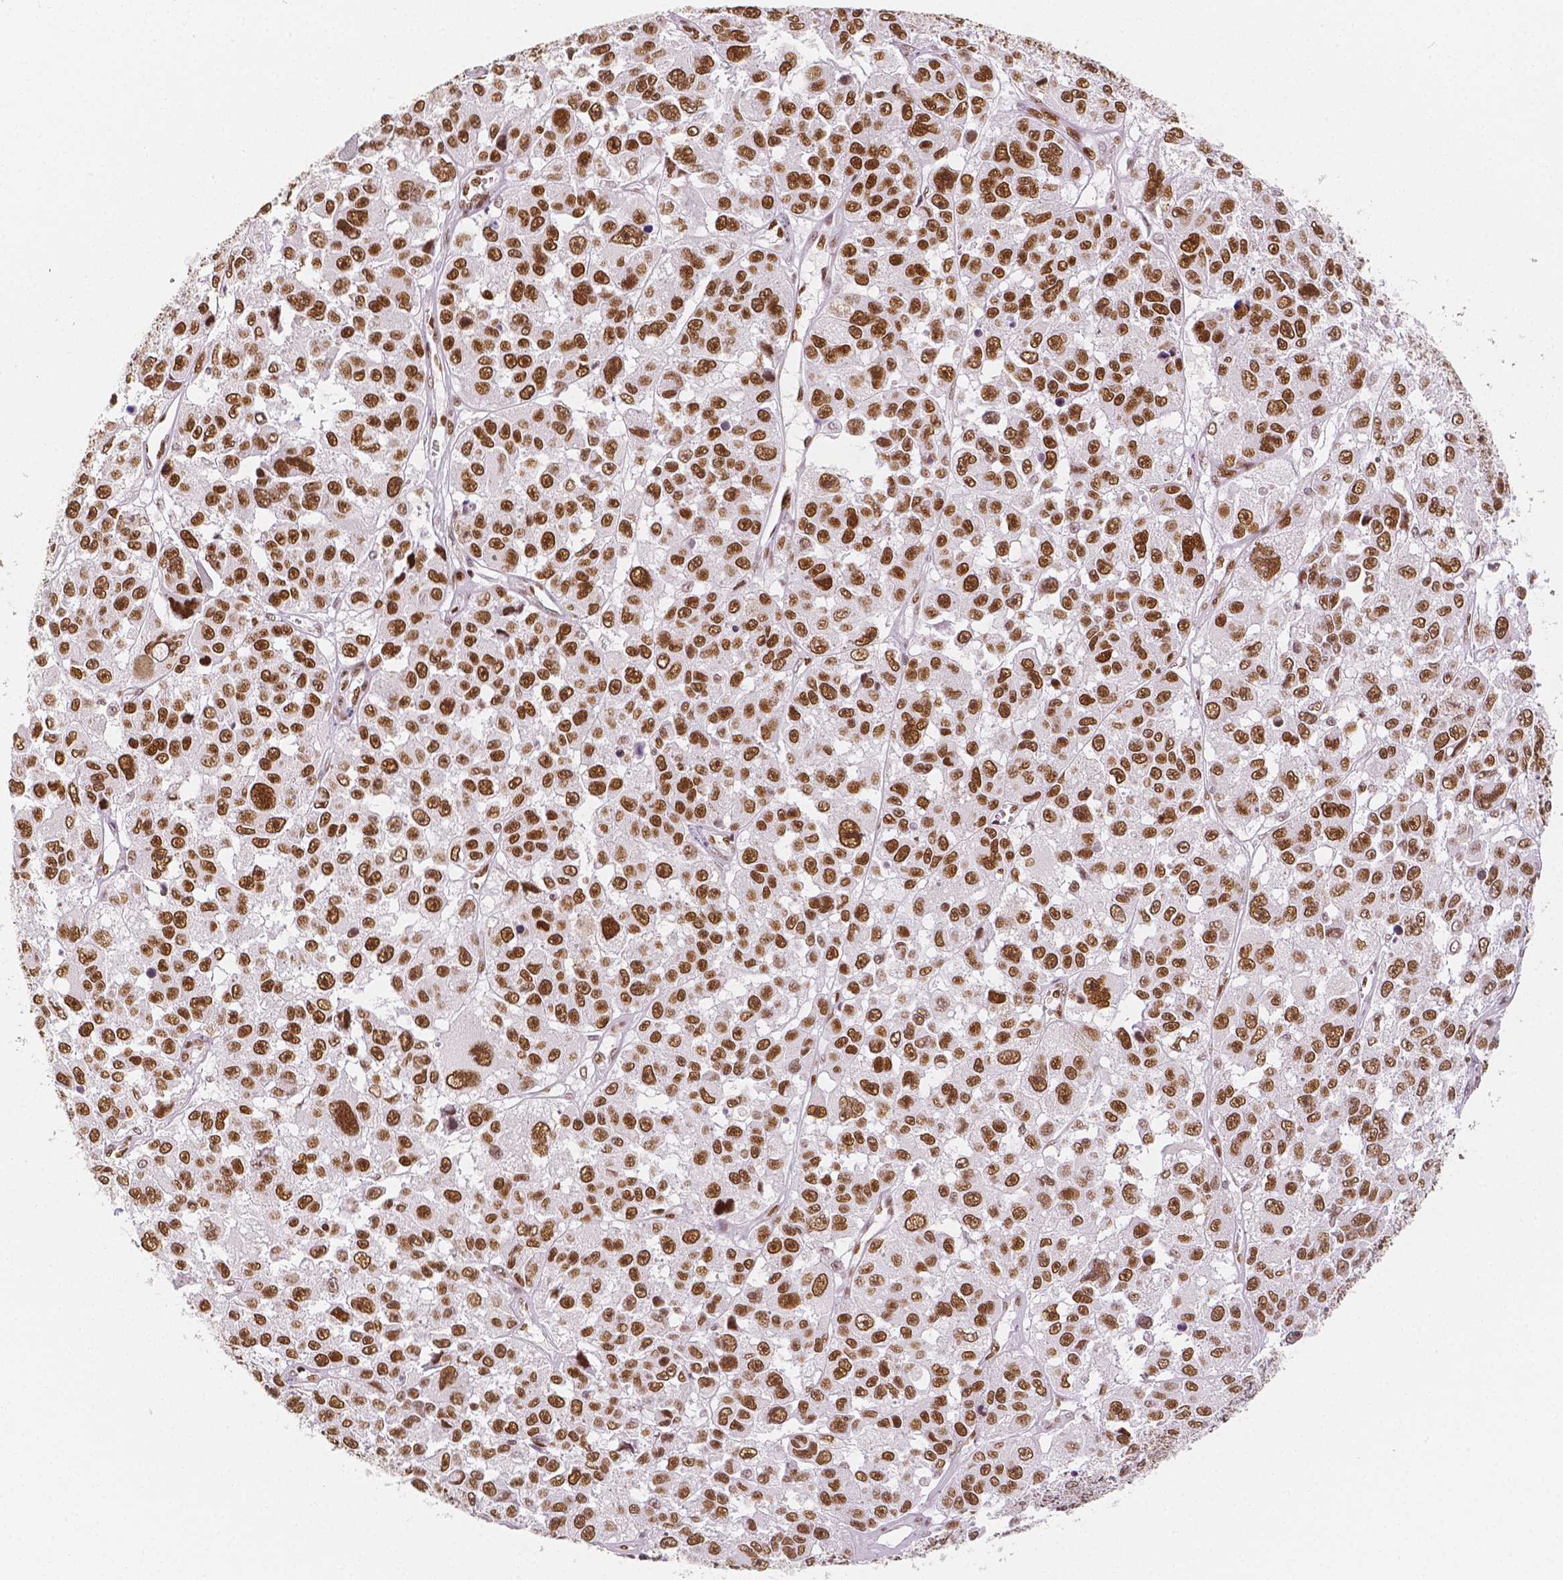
{"staining": {"intensity": "strong", "quantity": ">75%", "location": "nuclear"}, "tissue": "melanoma", "cell_type": "Tumor cells", "image_type": "cancer", "snomed": [{"axis": "morphology", "description": "Malignant melanoma, NOS"}, {"axis": "topography", "description": "Skin"}], "caption": "DAB (3,3'-diaminobenzidine) immunohistochemical staining of melanoma displays strong nuclear protein expression in about >75% of tumor cells. (brown staining indicates protein expression, while blue staining denotes nuclei).", "gene": "HDAC1", "patient": {"sex": "female", "age": 66}}